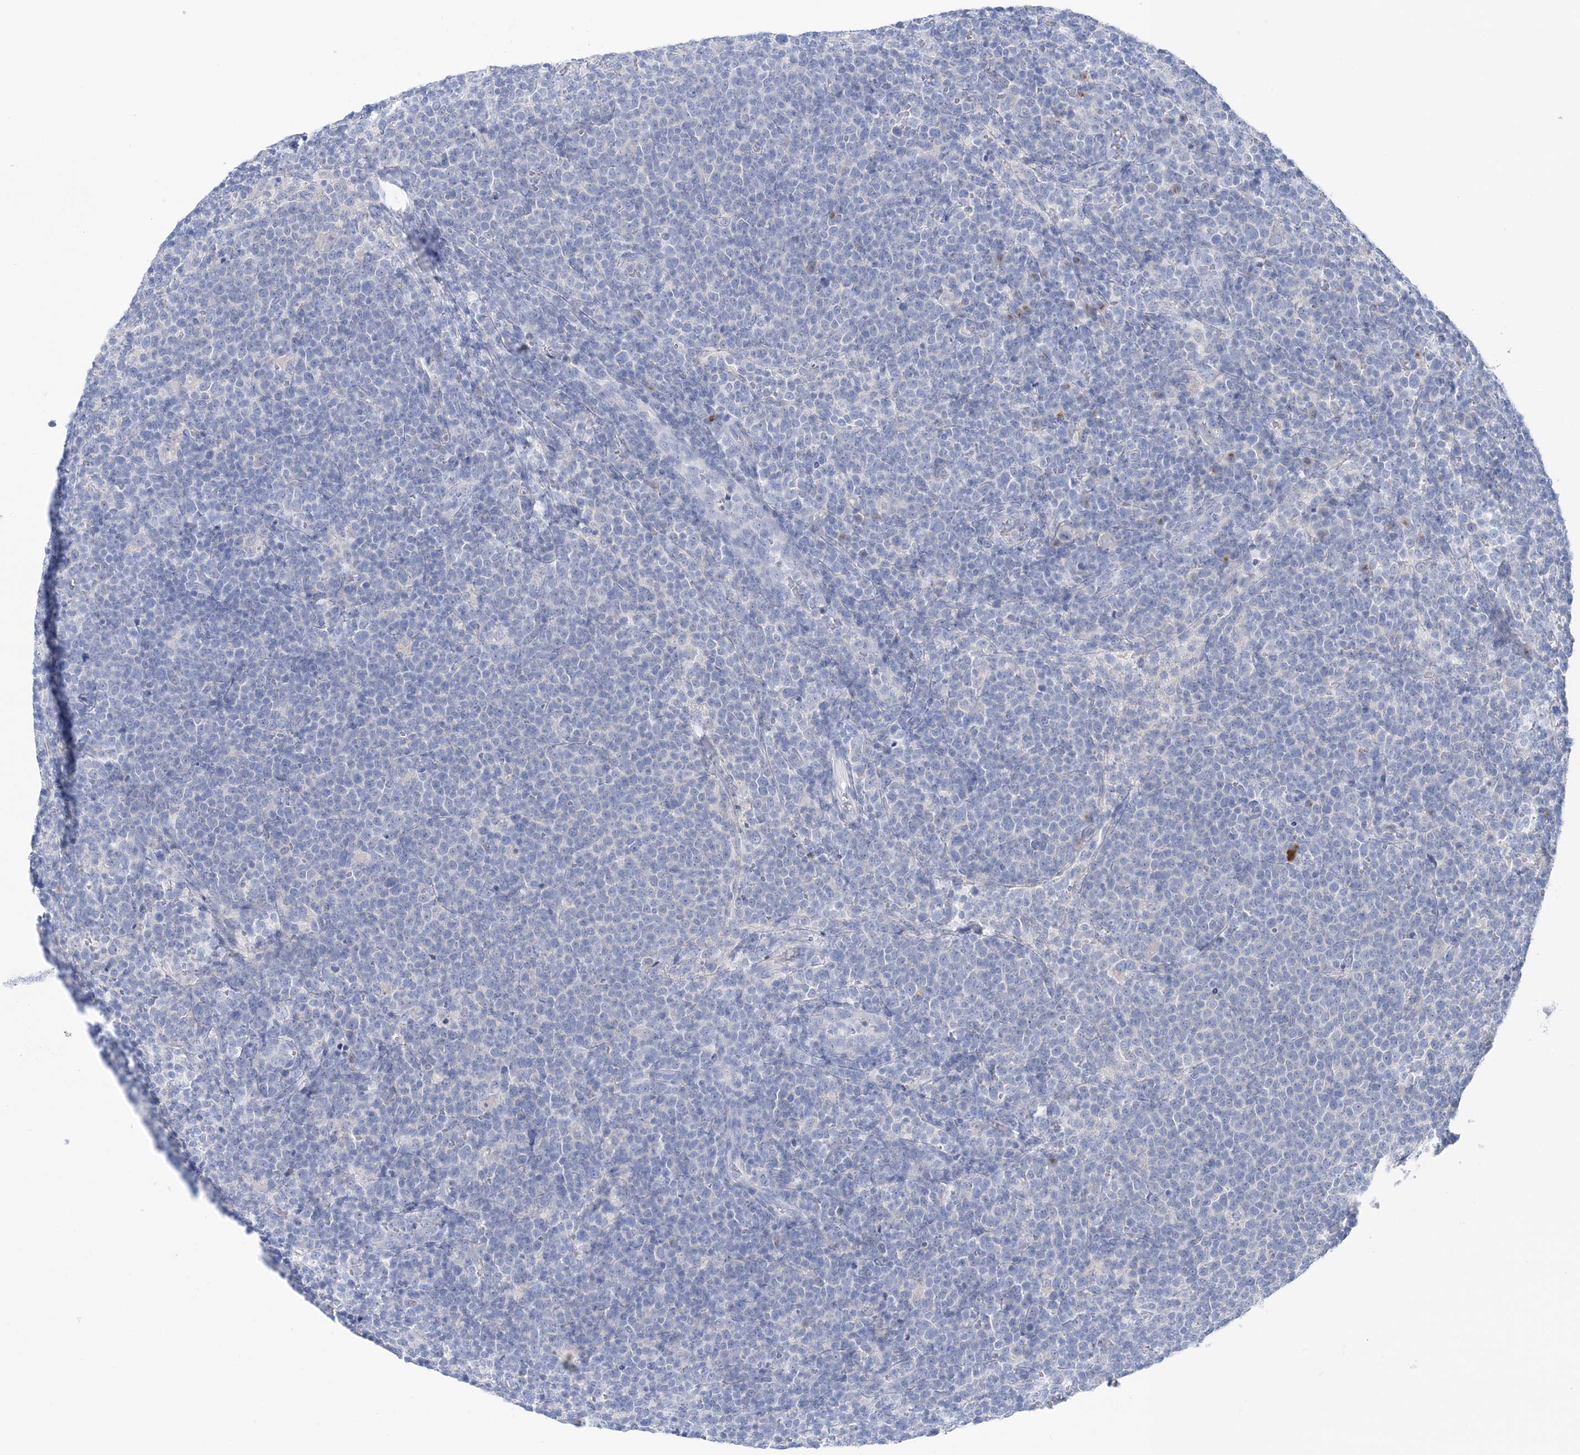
{"staining": {"intensity": "negative", "quantity": "none", "location": "none"}, "tissue": "lymphoma", "cell_type": "Tumor cells", "image_type": "cancer", "snomed": [{"axis": "morphology", "description": "Malignant lymphoma, non-Hodgkin's type, High grade"}, {"axis": "topography", "description": "Lymph node"}], "caption": "Photomicrograph shows no significant protein positivity in tumor cells of malignant lymphoma, non-Hodgkin's type (high-grade). The staining was performed using DAB to visualize the protein expression in brown, while the nuclei were stained in blue with hematoxylin (Magnification: 20x).", "gene": "SLC5A6", "patient": {"sex": "male", "age": 61}}